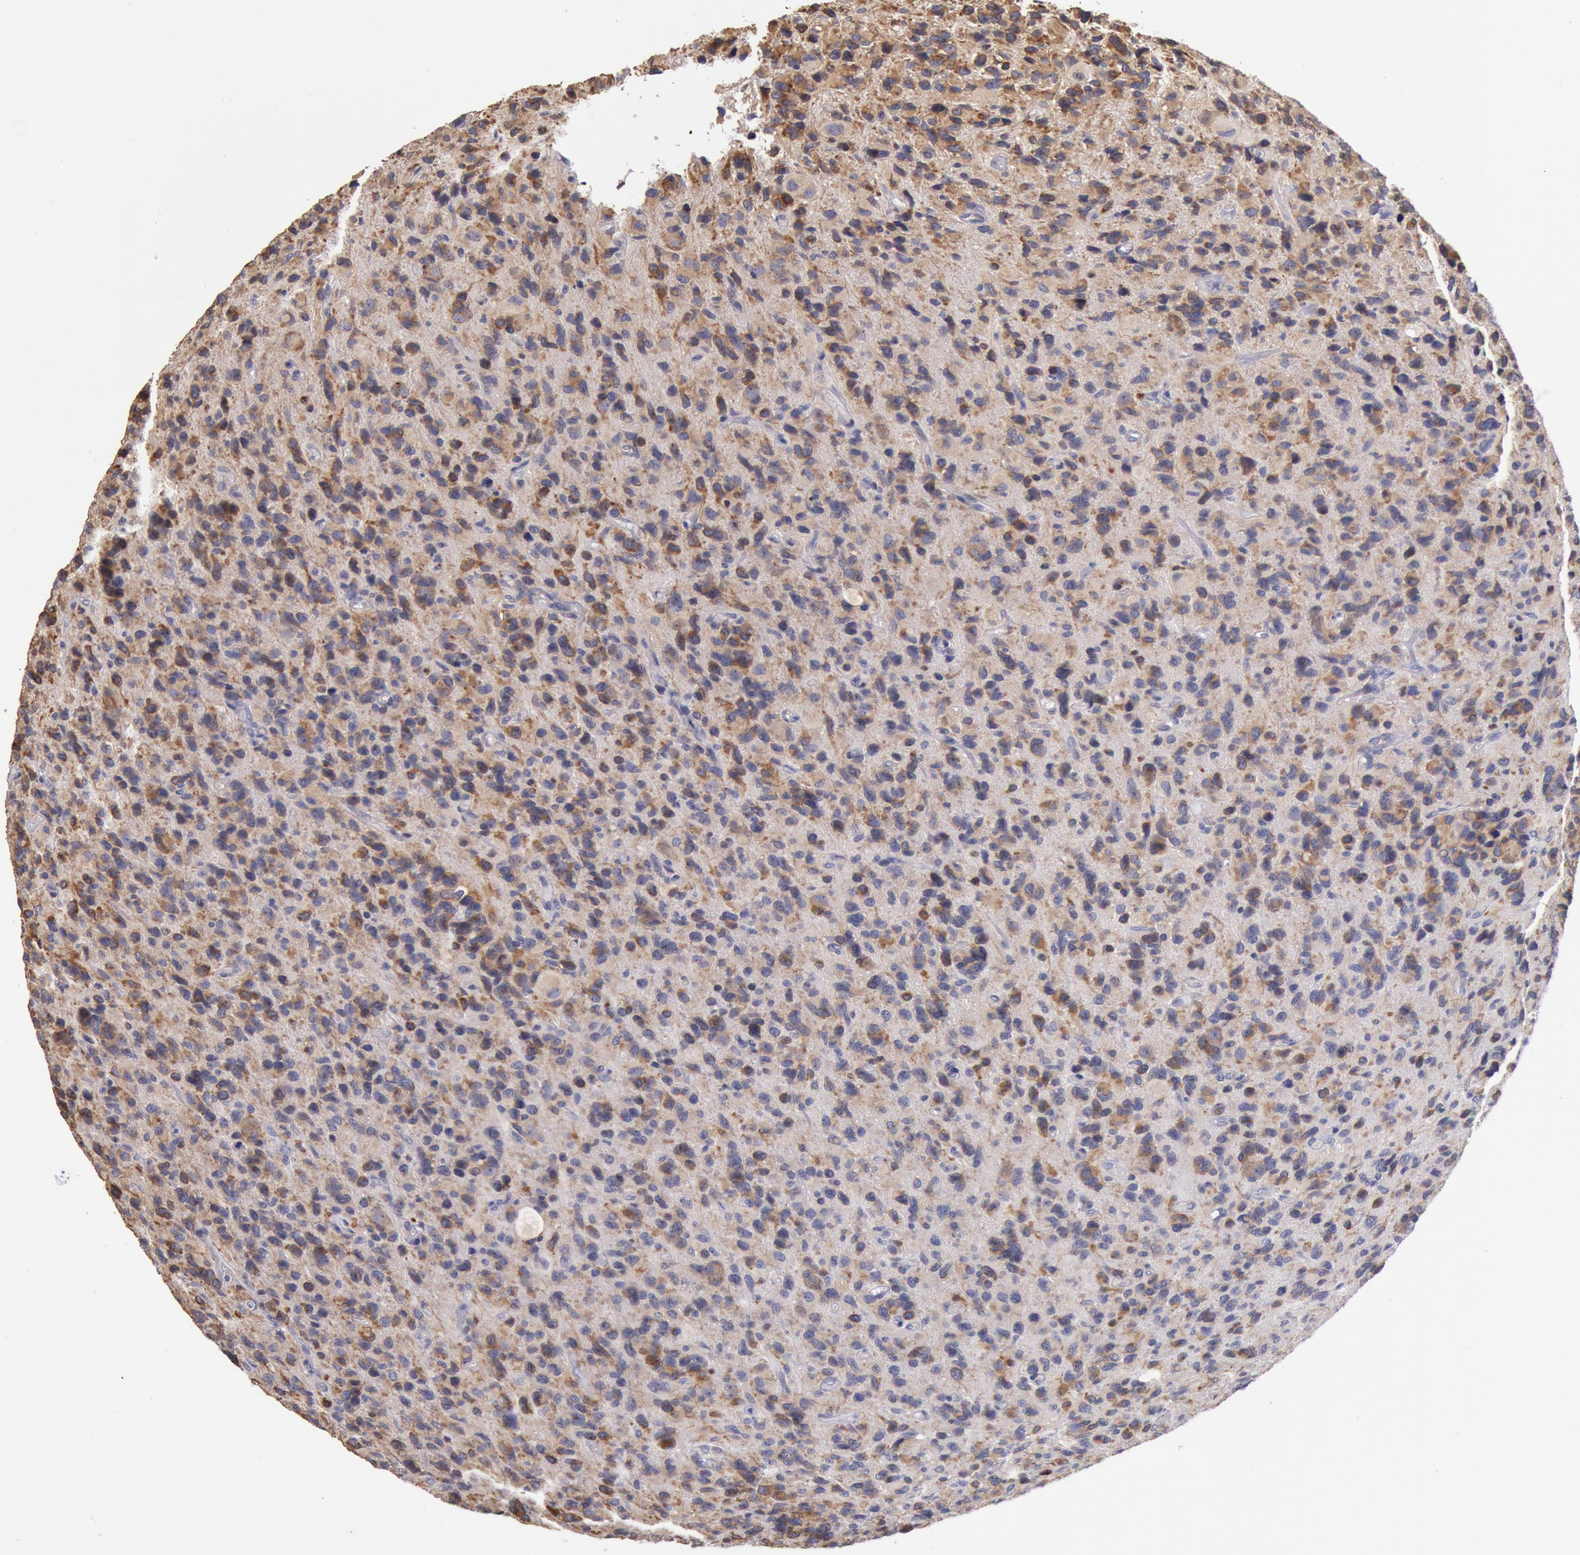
{"staining": {"intensity": "moderate", "quantity": ">75%", "location": "cytoplasmic/membranous"}, "tissue": "glioma", "cell_type": "Tumor cells", "image_type": "cancer", "snomed": [{"axis": "morphology", "description": "Glioma, malignant, High grade"}, {"axis": "topography", "description": "Brain"}], "caption": "About >75% of tumor cells in glioma reveal moderate cytoplasmic/membranous protein expression as visualized by brown immunohistochemical staining.", "gene": "DRG1", "patient": {"sex": "male", "age": 77}}